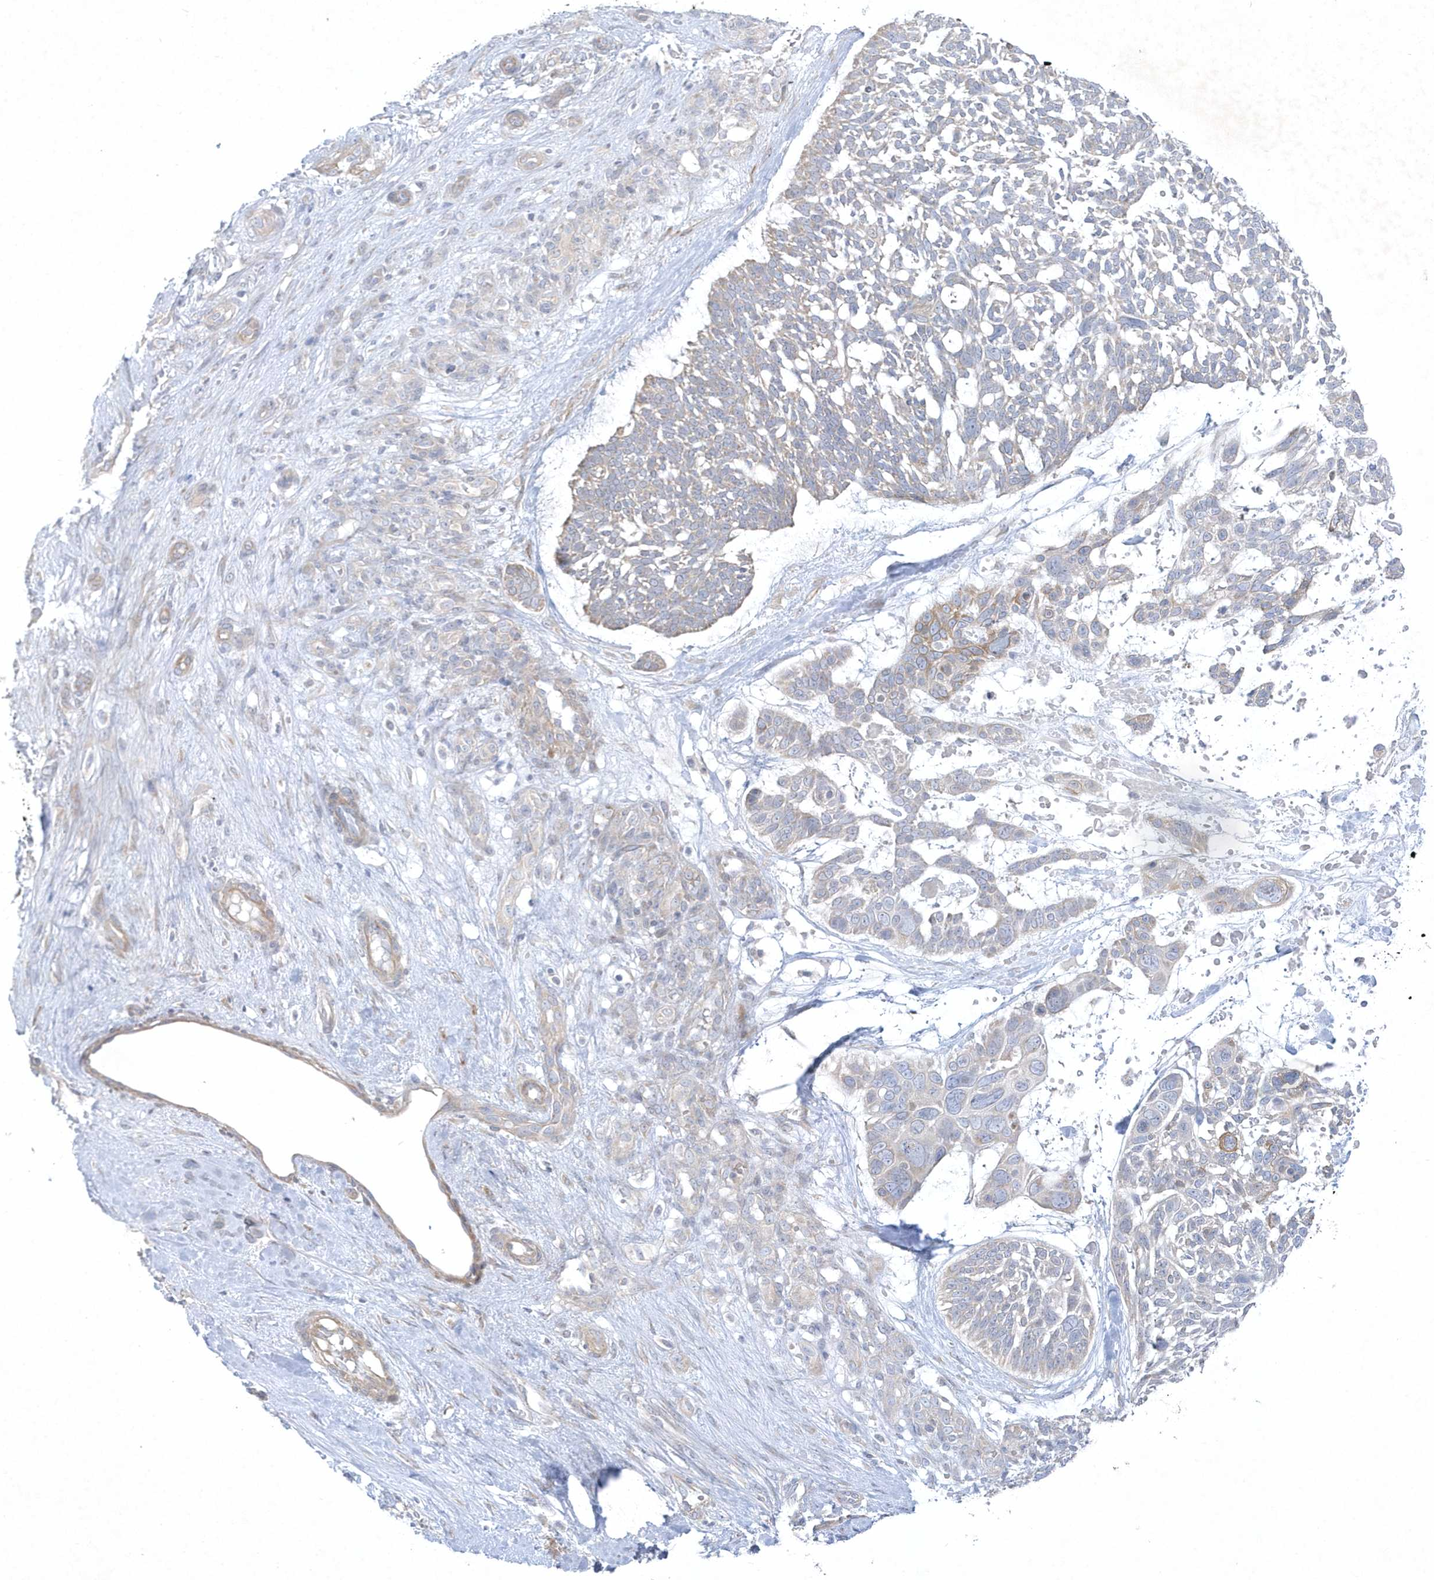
{"staining": {"intensity": "weak", "quantity": "<25%", "location": "cytoplasmic/membranous"}, "tissue": "skin cancer", "cell_type": "Tumor cells", "image_type": "cancer", "snomed": [{"axis": "morphology", "description": "Basal cell carcinoma"}, {"axis": "topography", "description": "Skin"}], "caption": "A high-resolution photomicrograph shows immunohistochemistry (IHC) staining of skin cancer (basal cell carcinoma), which demonstrates no significant positivity in tumor cells.", "gene": "LARS1", "patient": {"sex": "male", "age": 88}}